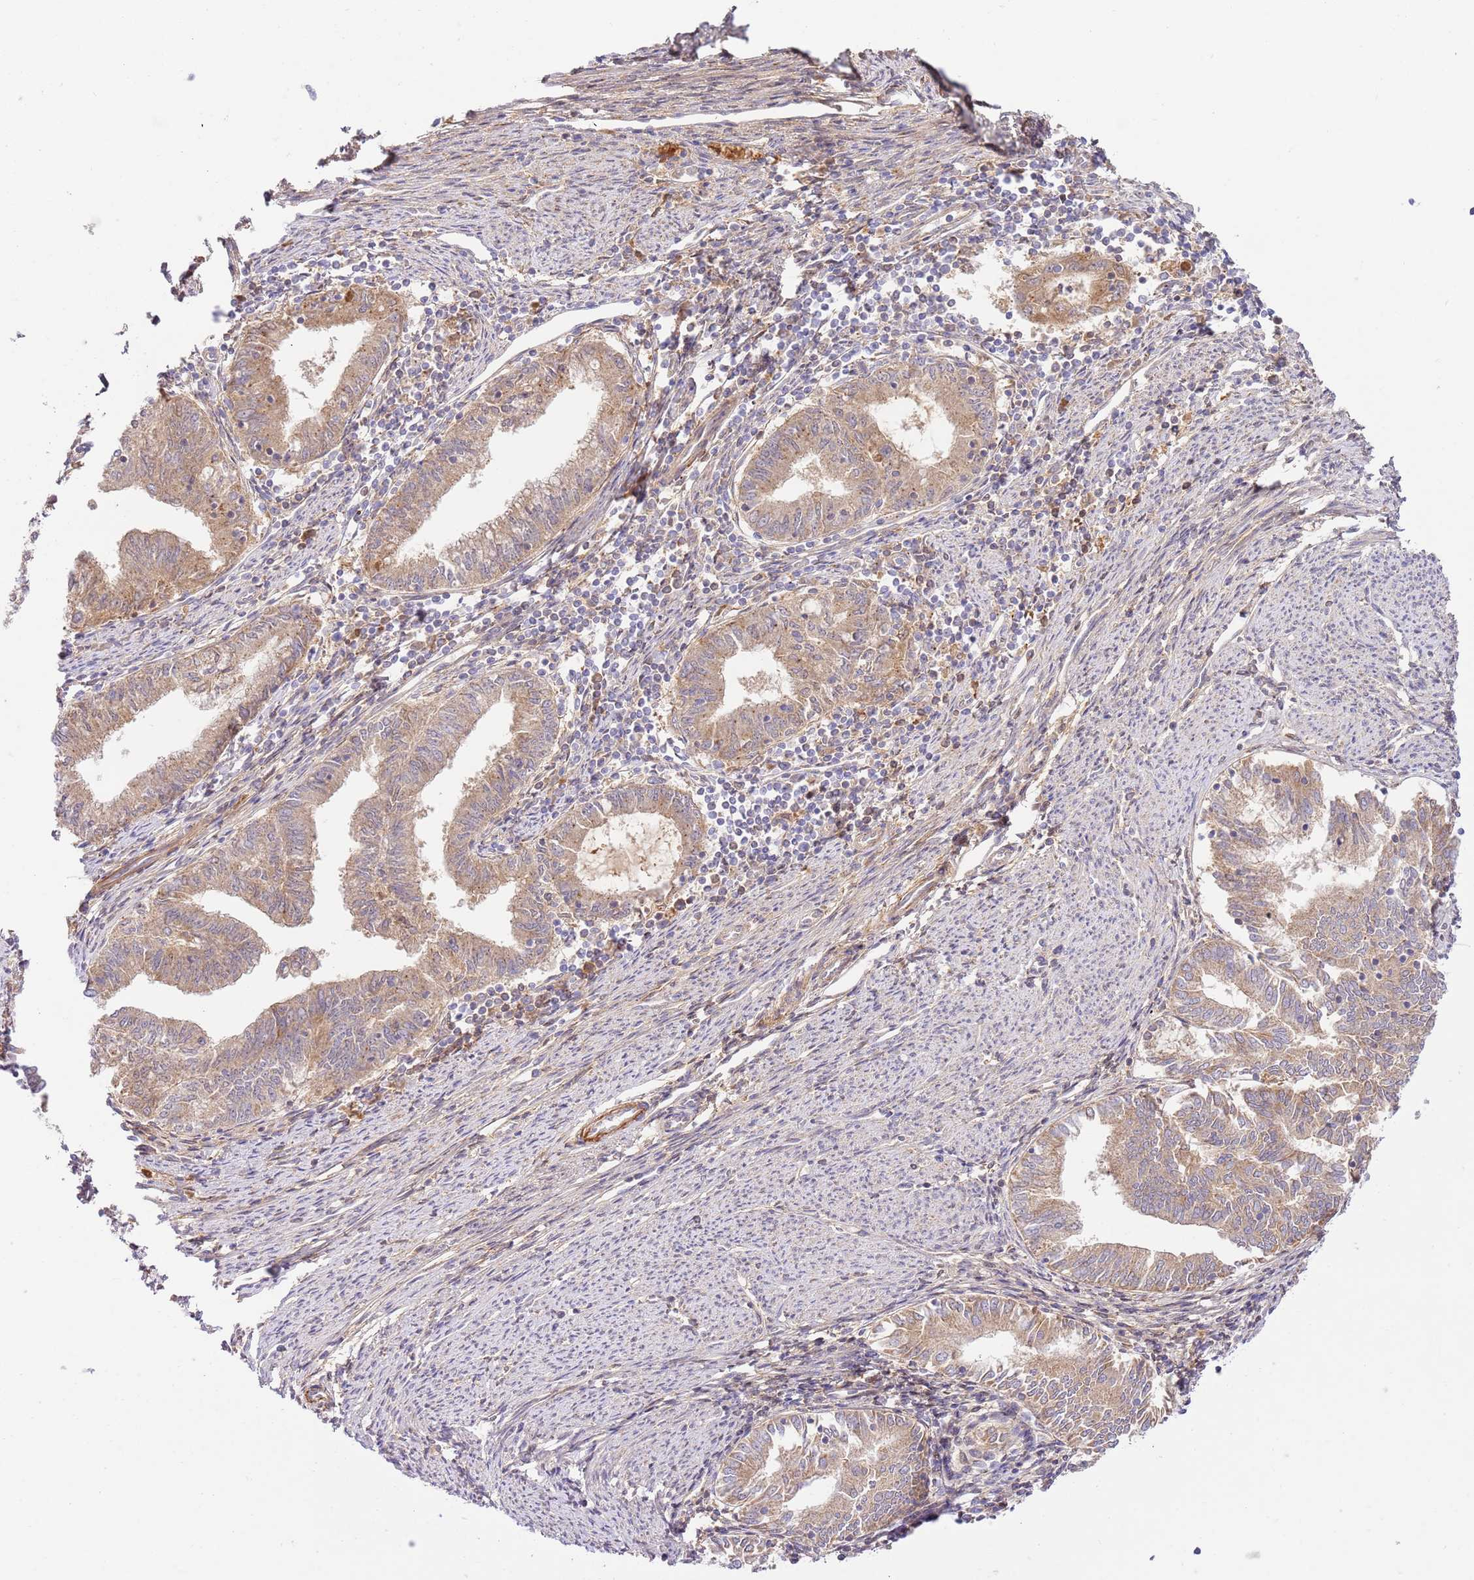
{"staining": {"intensity": "moderate", "quantity": ">75%", "location": "cytoplasmic/membranous"}, "tissue": "endometrial cancer", "cell_type": "Tumor cells", "image_type": "cancer", "snomed": [{"axis": "morphology", "description": "Adenocarcinoma, NOS"}, {"axis": "topography", "description": "Endometrium"}], "caption": "Brown immunohistochemical staining in human endometrial cancer (adenocarcinoma) shows moderate cytoplasmic/membranous positivity in about >75% of tumor cells.", "gene": "C8G", "patient": {"sex": "female", "age": 79}}